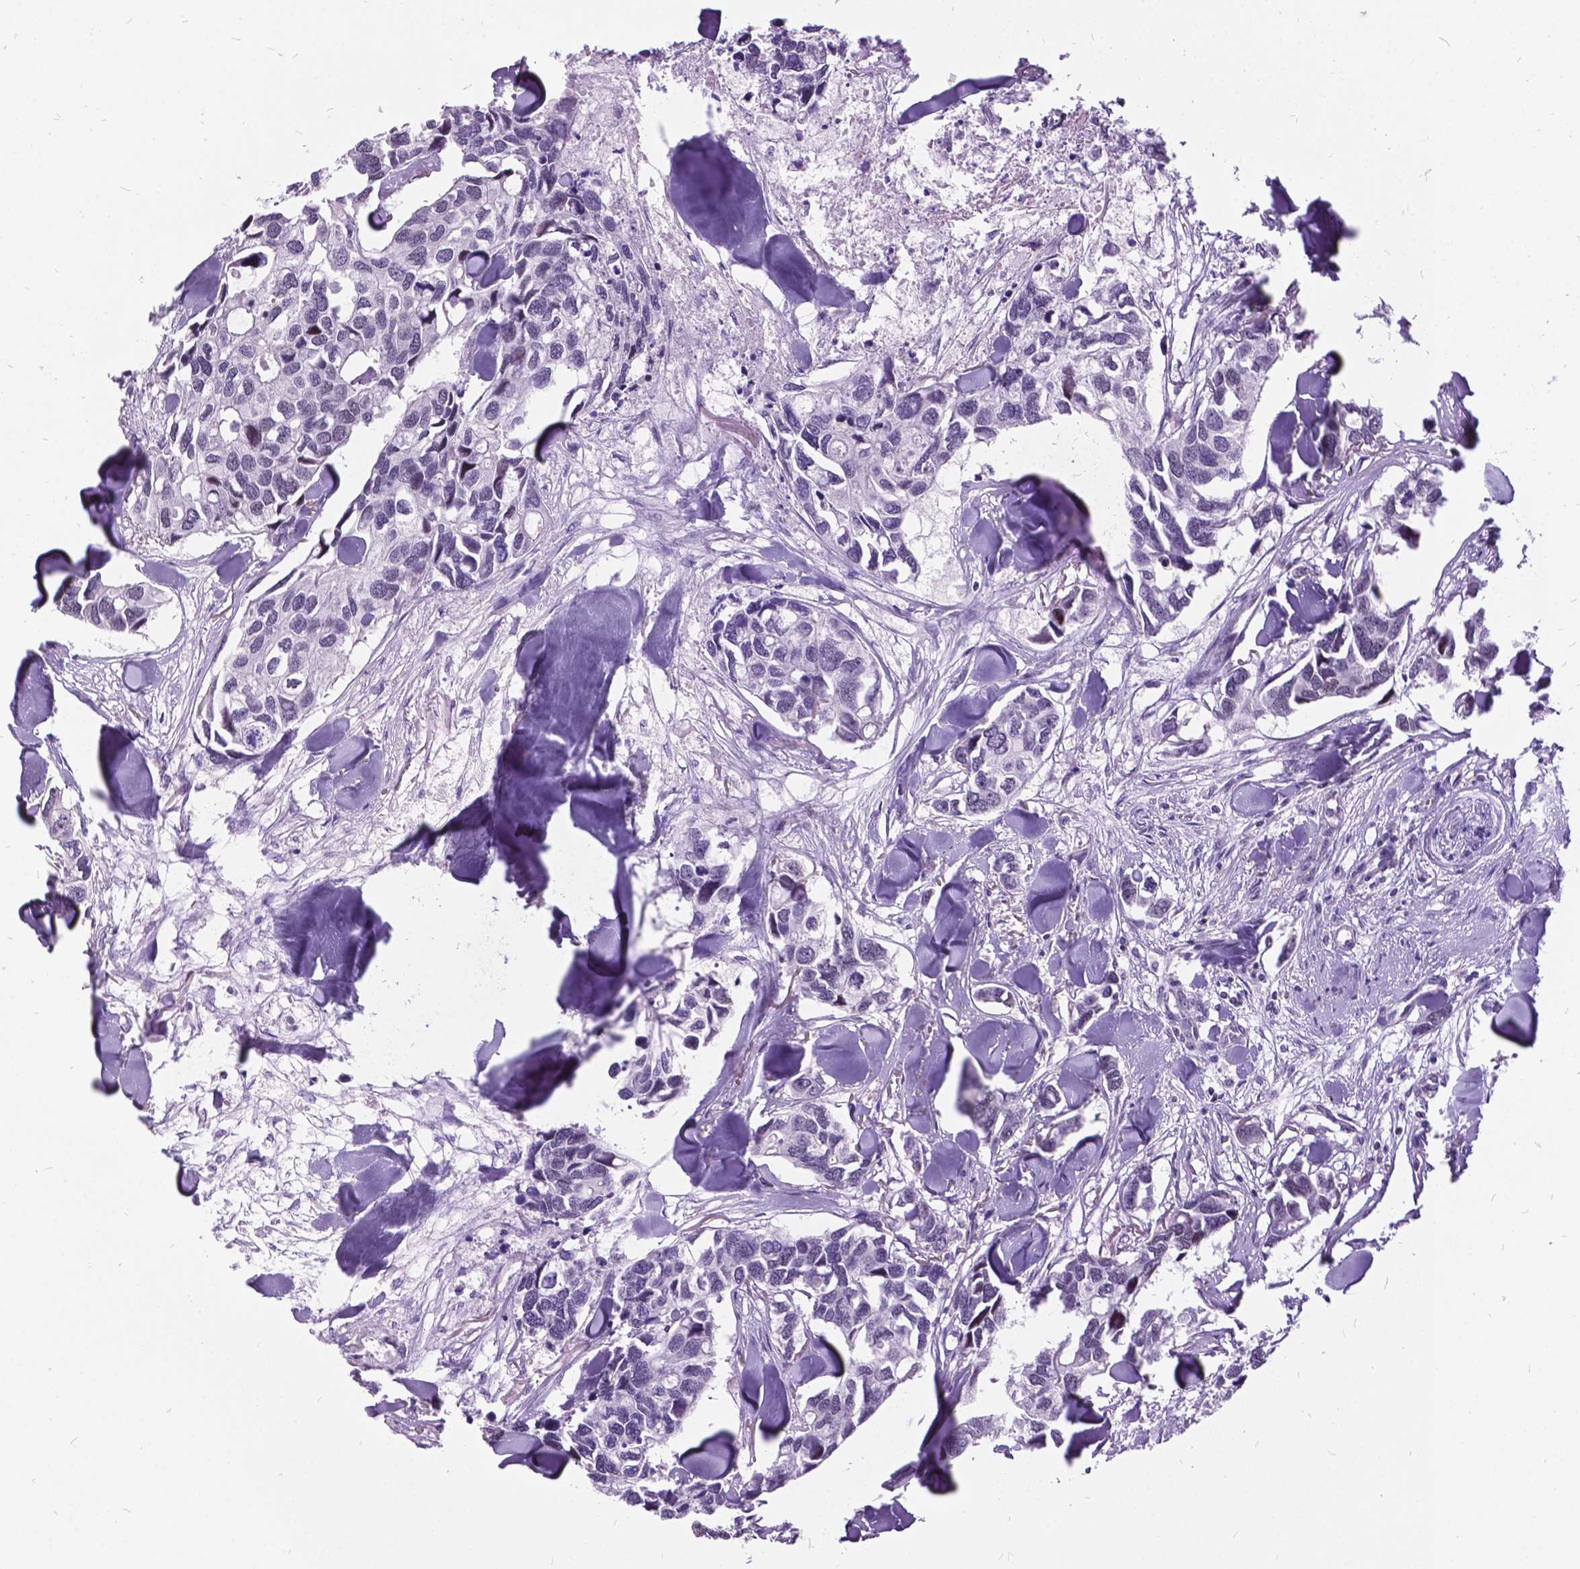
{"staining": {"intensity": "negative", "quantity": "none", "location": "none"}, "tissue": "breast cancer", "cell_type": "Tumor cells", "image_type": "cancer", "snomed": [{"axis": "morphology", "description": "Duct carcinoma"}, {"axis": "topography", "description": "Breast"}], "caption": "This image is of breast cancer stained with IHC to label a protein in brown with the nuclei are counter-stained blue. There is no positivity in tumor cells.", "gene": "DPF3", "patient": {"sex": "female", "age": 83}}